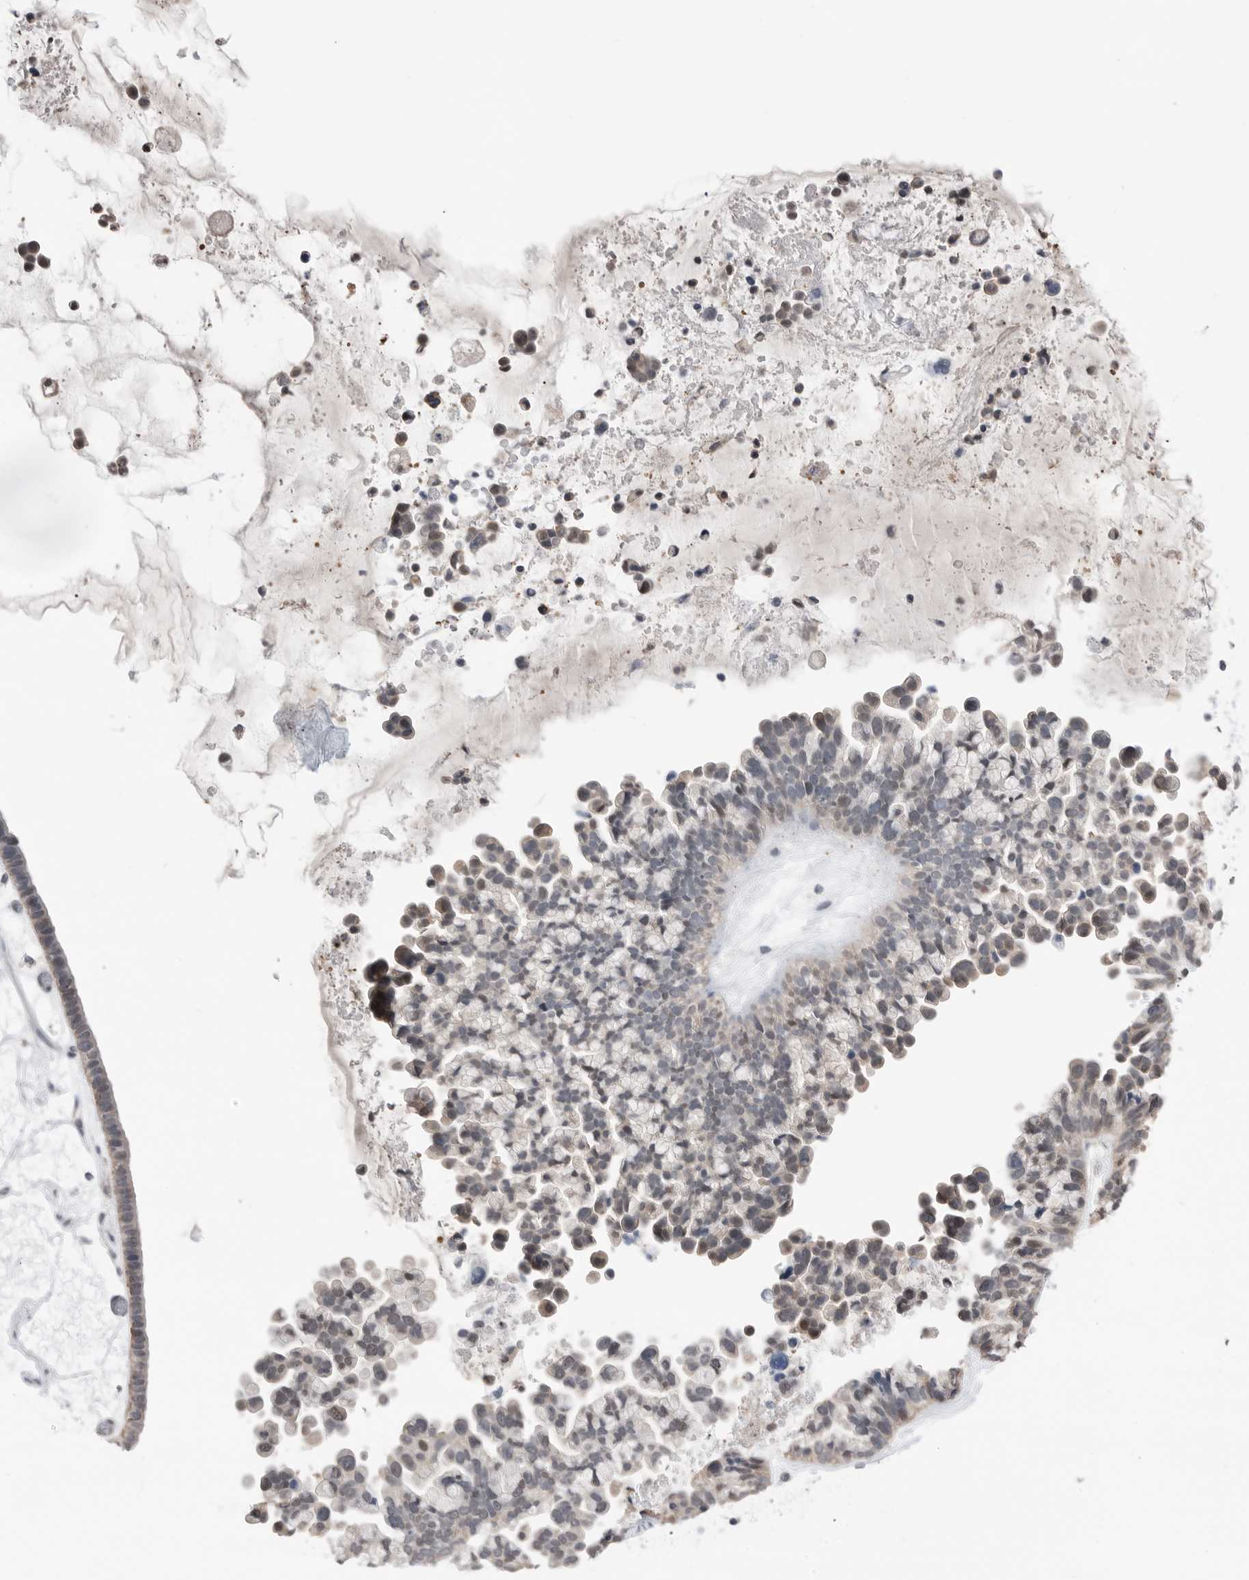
{"staining": {"intensity": "weak", "quantity": "<25%", "location": "cytoplasmic/membranous,nuclear"}, "tissue": "ovarian cancer", "cell_type": "Tumor cells", "image_type": "cancer", "snomed": [{"axis": "morphology", "description": "Cystadenocarcinoma, serous, NOS"}, {"axis": "topography", "description": "Ovary"}], "caption": "Tumor cells are negative for brown protein staining in ovarian cancer.", "gene": "PEAK1", "patient": {"sex": "female", "age": 56}}